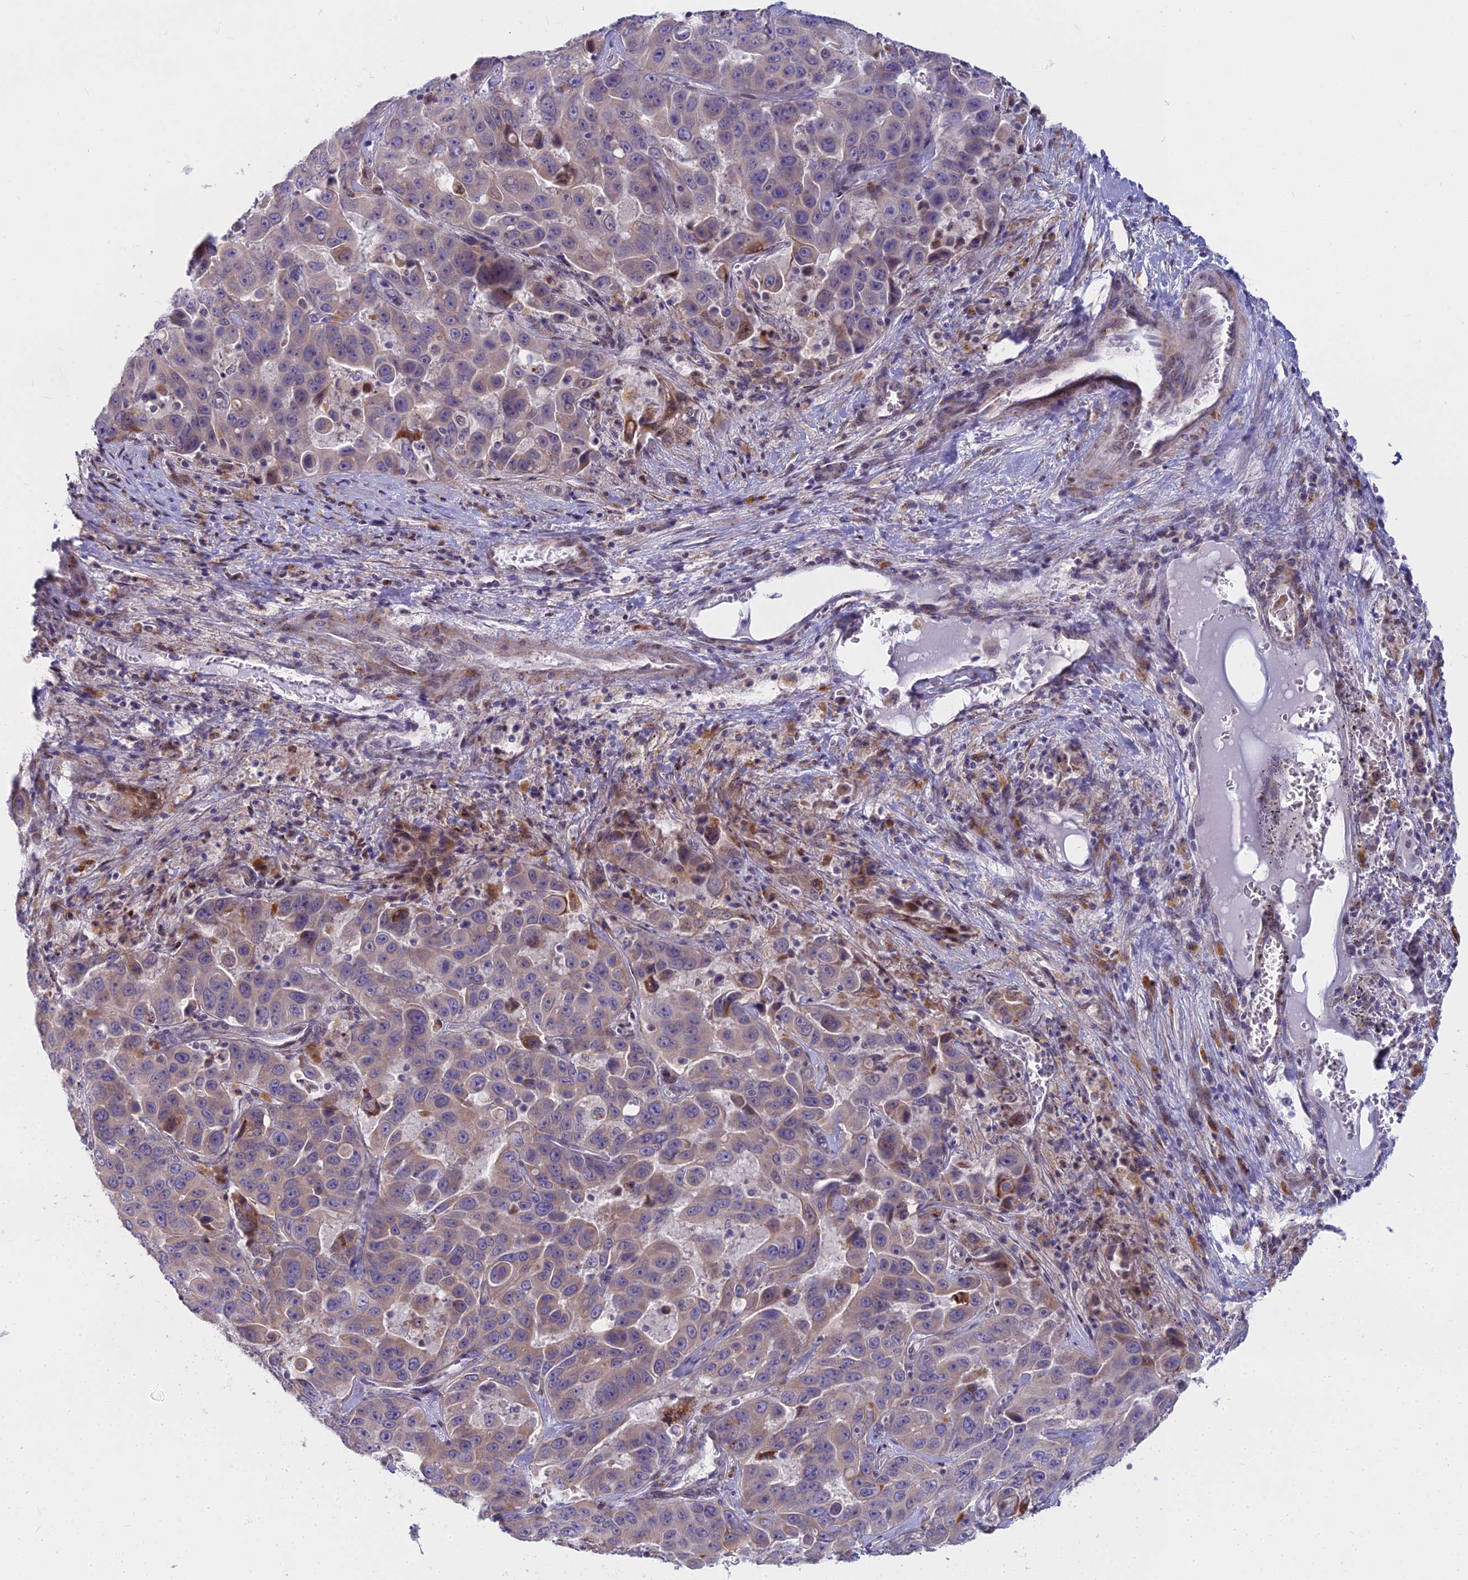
{"staining": {"intensity": "moderate", "quantity": "<25%", "location": "cytoplasmic/membranous"}, "tissue": "liver cancer", "cell_type": "Tumor cells", "image_type": "cancer", "snomed": [{"axis": "morphology", "description": "Cholangiocarcinoma"}, {"axis": "topography", "description": "Liver"}], "caption": "DAB (3,3'-diaminobenzidine) immunohistochemical staining of human liver cancer shows moderate cytoplasmic/membranous protein staining in about <25% of tumor cells.", "gene": "WDPCP", "patient": {"sex": "female", "age": 52}}